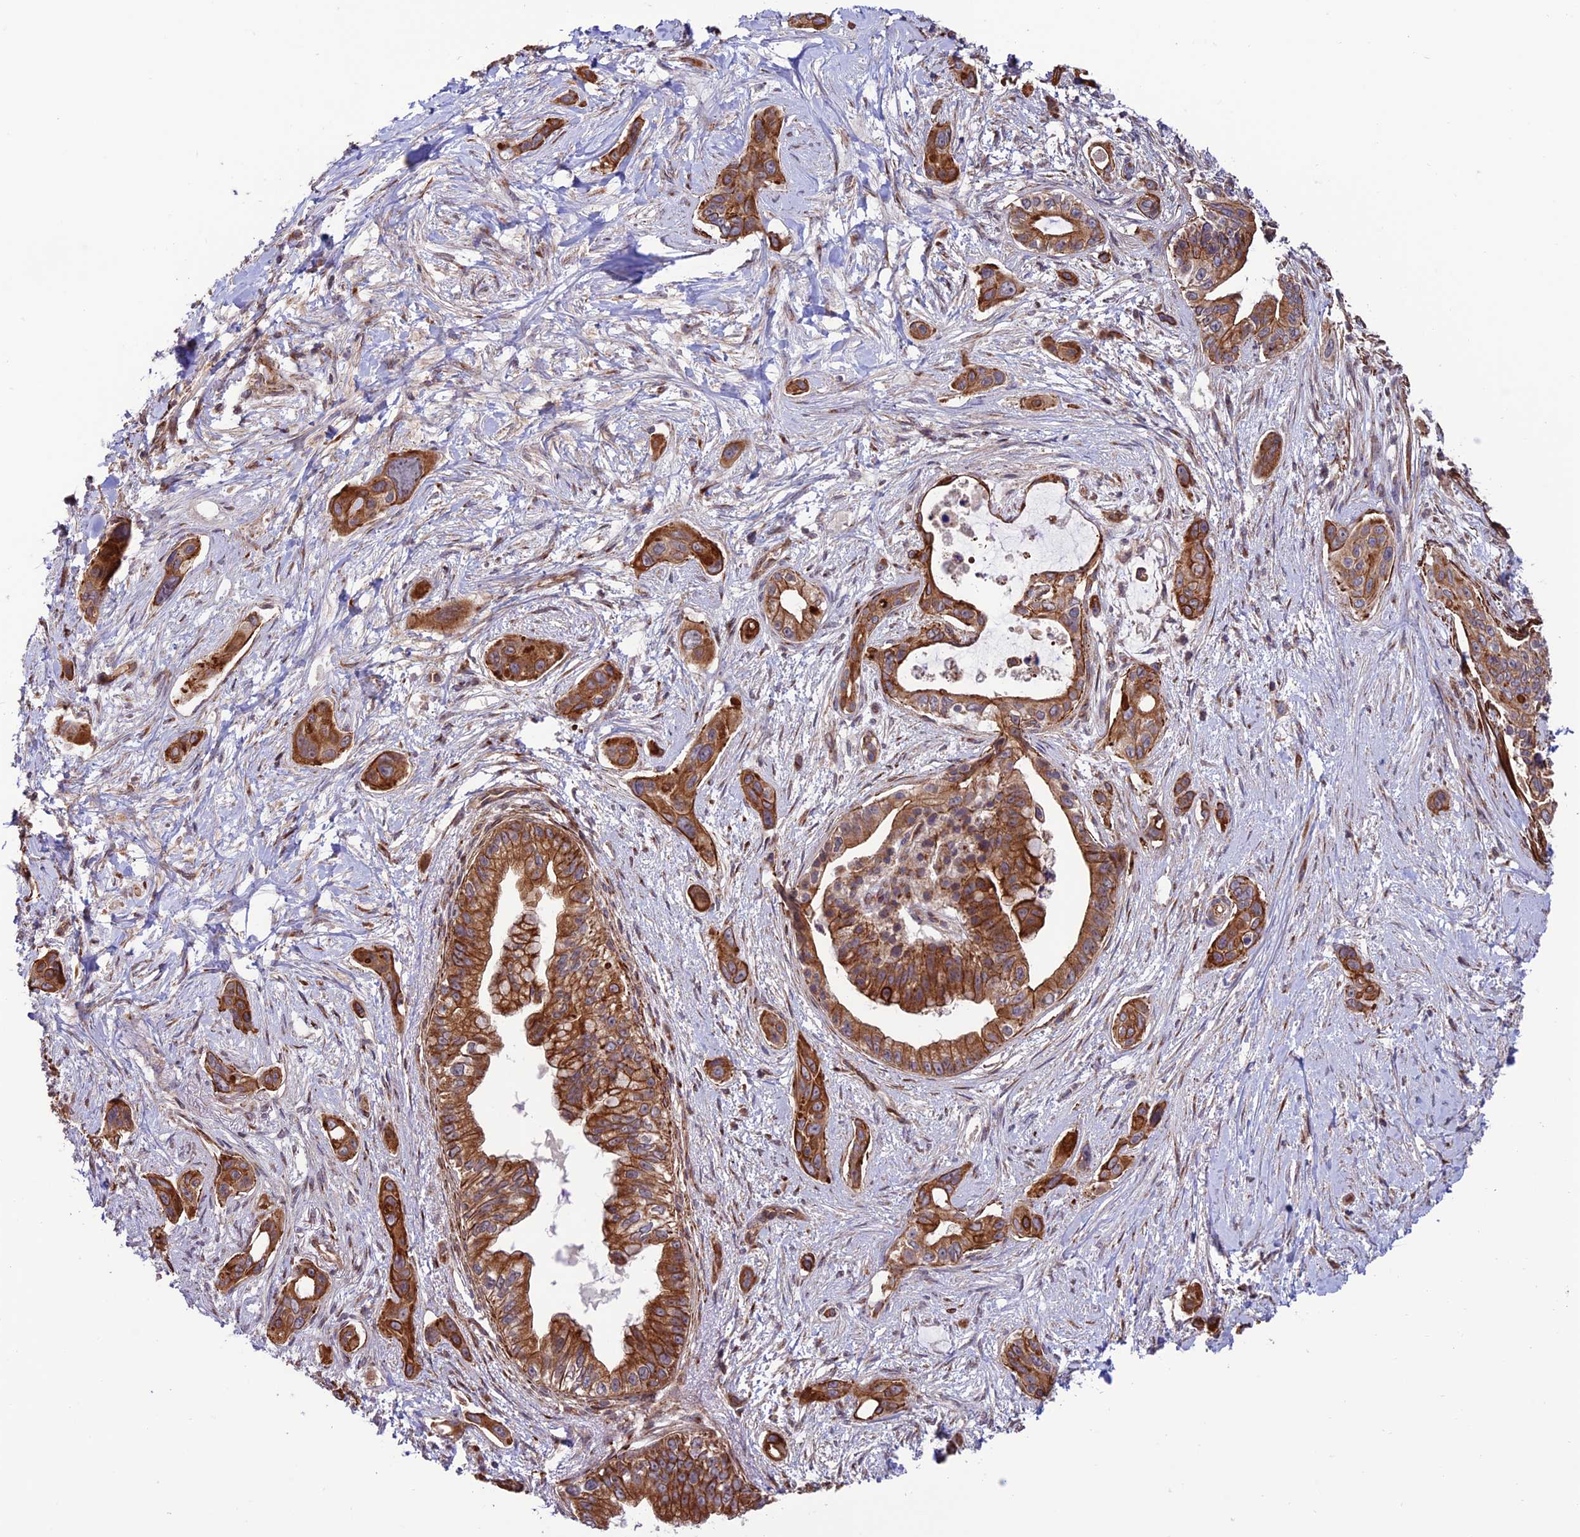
{"staining": {"intensity": "moderate", "quantity": ">75%", "location": "cytoplasmic/membranous"}, "tissue": "pancreatic cancer", "cell_type": "Tumor cells", "image_type": "cancer", "snomed": [{"axis": "morphology", "description": "Adenocarcinoma, NOS"}, {"axis": "topography", "description": "Pancreas"}], "caption": "Immunohistochemical staining of pancreatic adenocarcinoma displays moderate cytoplasmic/membranous protein positivity in about >75% of tumor cells.", "gene": "TNIP3", "patient": {"sex": "male", "age": 72}}